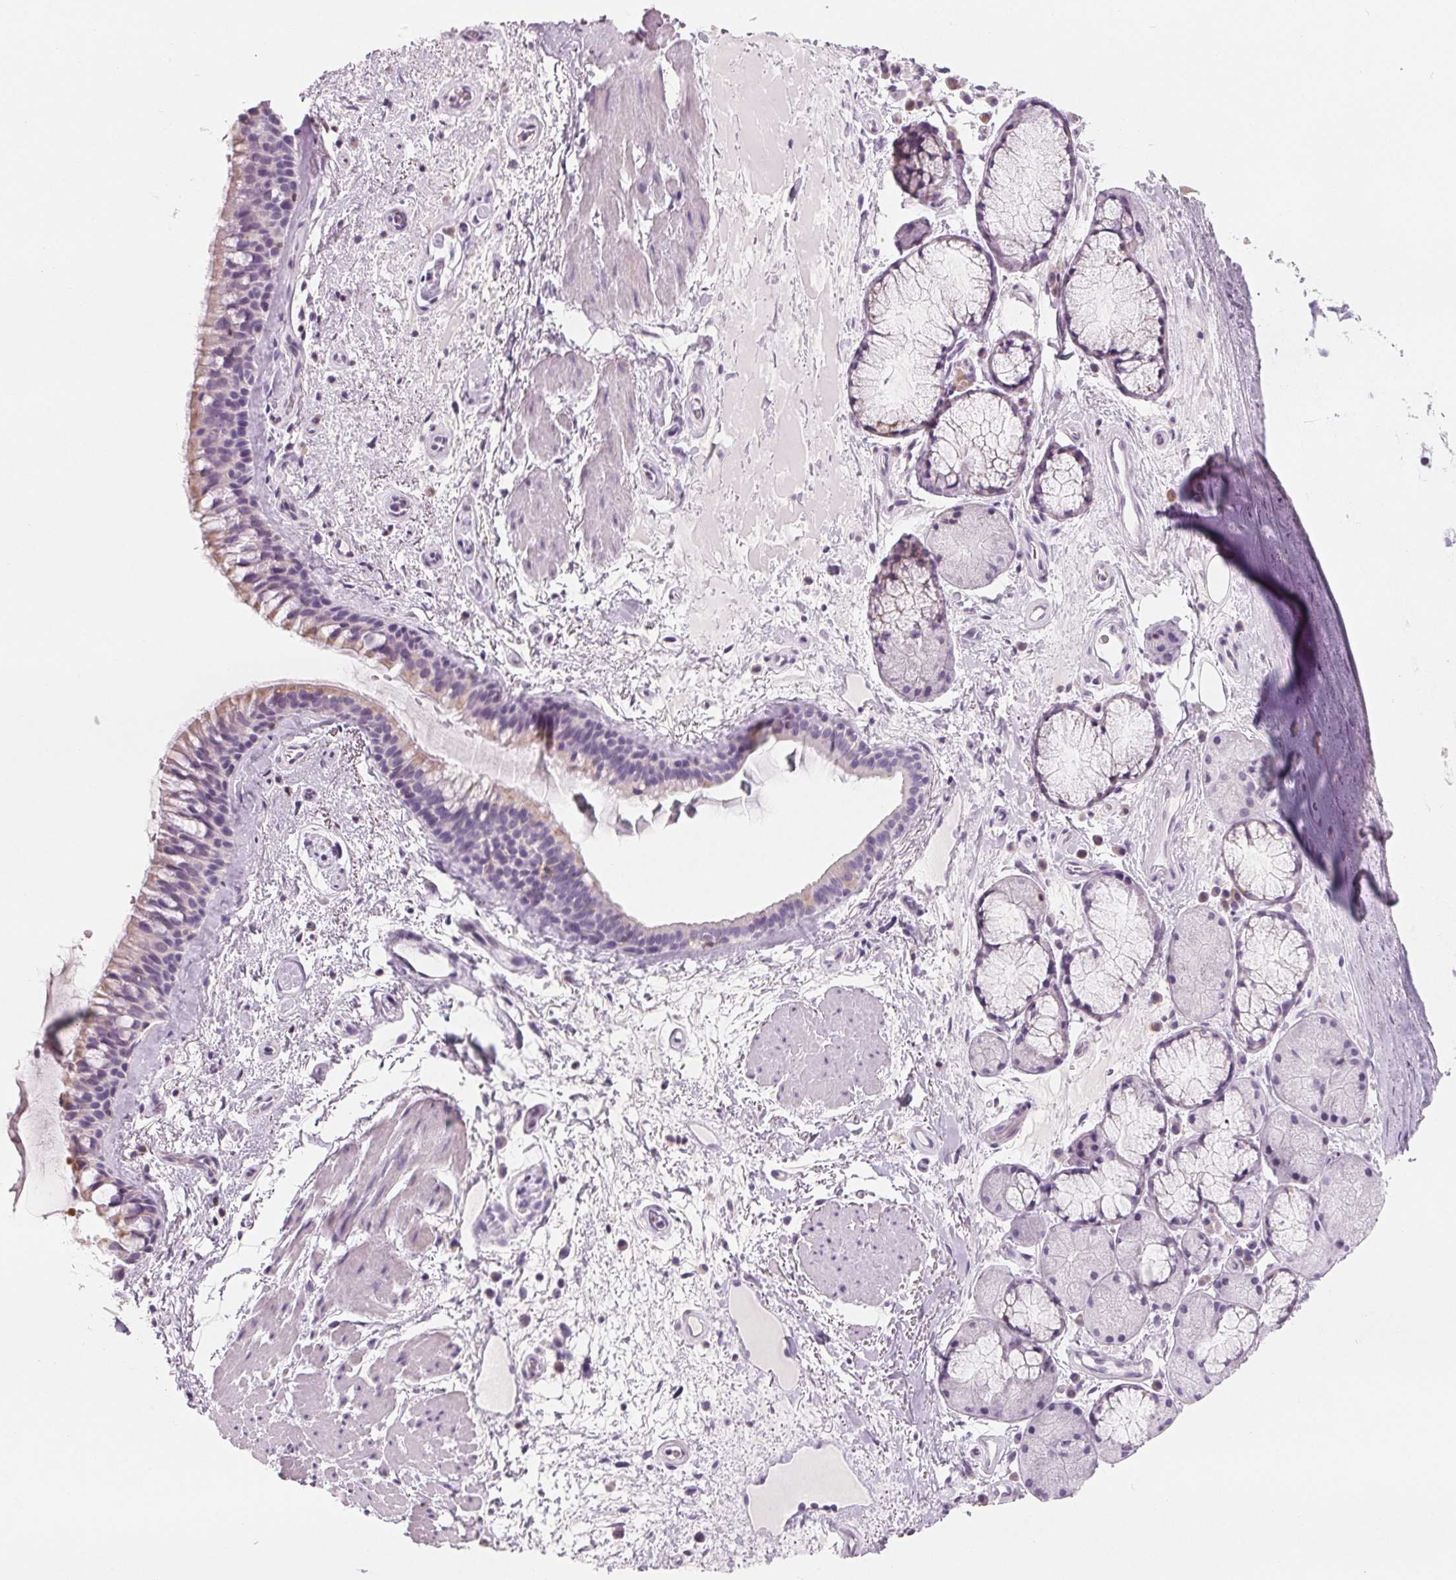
{"staining": {"intensity": "weak", "quantity": "25%-75%", "location": "cytoplasmic/membranous"}, "tissue": "bronchus", "cell_type": "Respiratory epithelial cells", "image_type": "normal", "snomed": [{"axis": "morphology", "description": "Normal tissue, NOS"}, {"axis": "topography", "description": "Bronchus"}], "caption": "Bronchus stained for a protein exhibits weak cytoplasmic/membranous positivity in respiratory epithelial cells.", "gene": "CD69", "patient": {"sex": "male", "age": 48}}